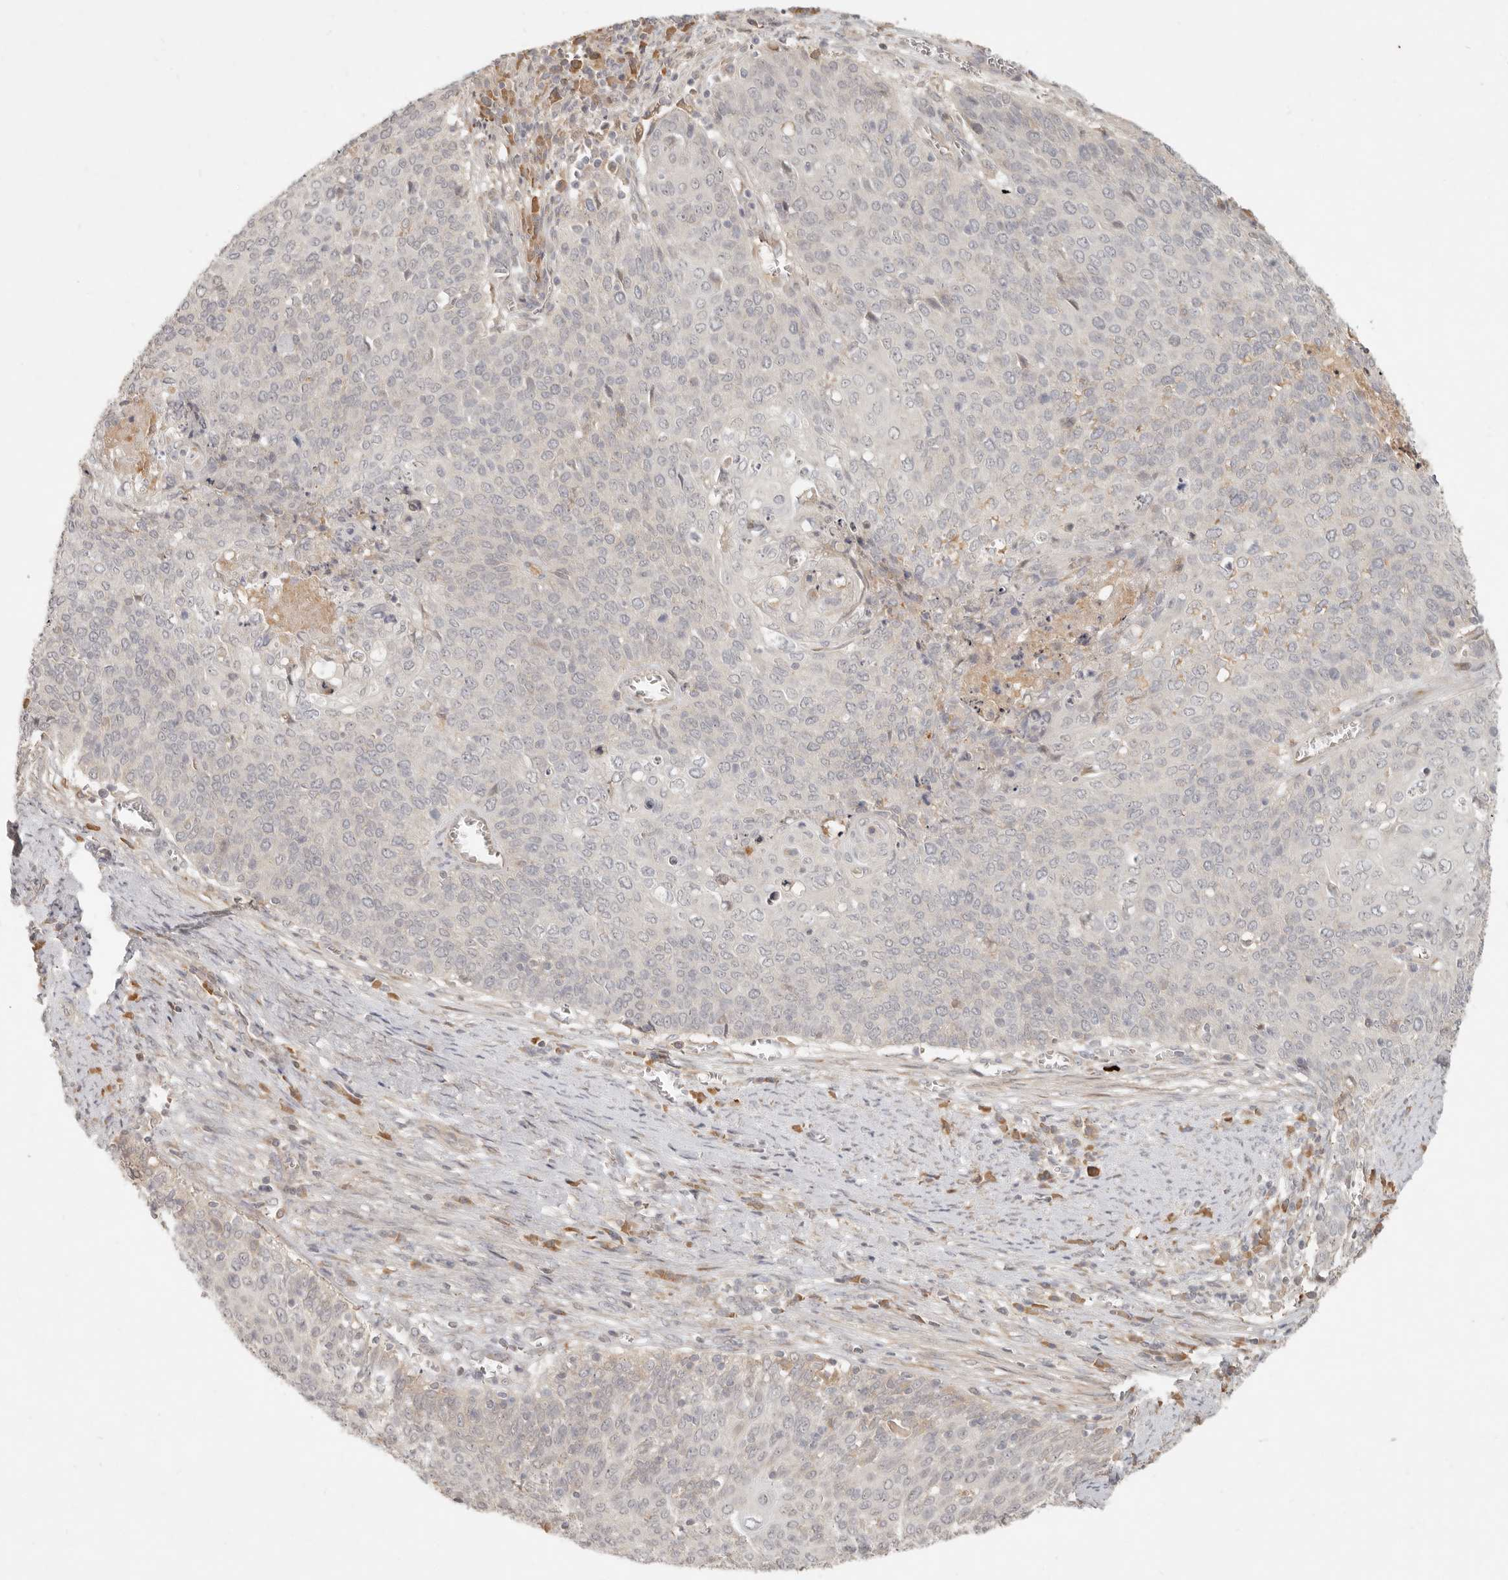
{"staining": {"intensity": "negative", "quantity": "none", "location": "none"}, "tissue": "cervical cancer", "cell_type": "Tumor cells", "image_type": "cancer", "snomed": [{"axis": "morphology", "description": "Squamous cell carcinoma, NOS"}, {"axis": "topography", "description": "Cervix"}], "caption": "Tumor cells are negative for brown protein staining in squamous cell carcinoma (cervical).", "gene": "UBXN11", "patient": {"sex": "female", "age": 39}}